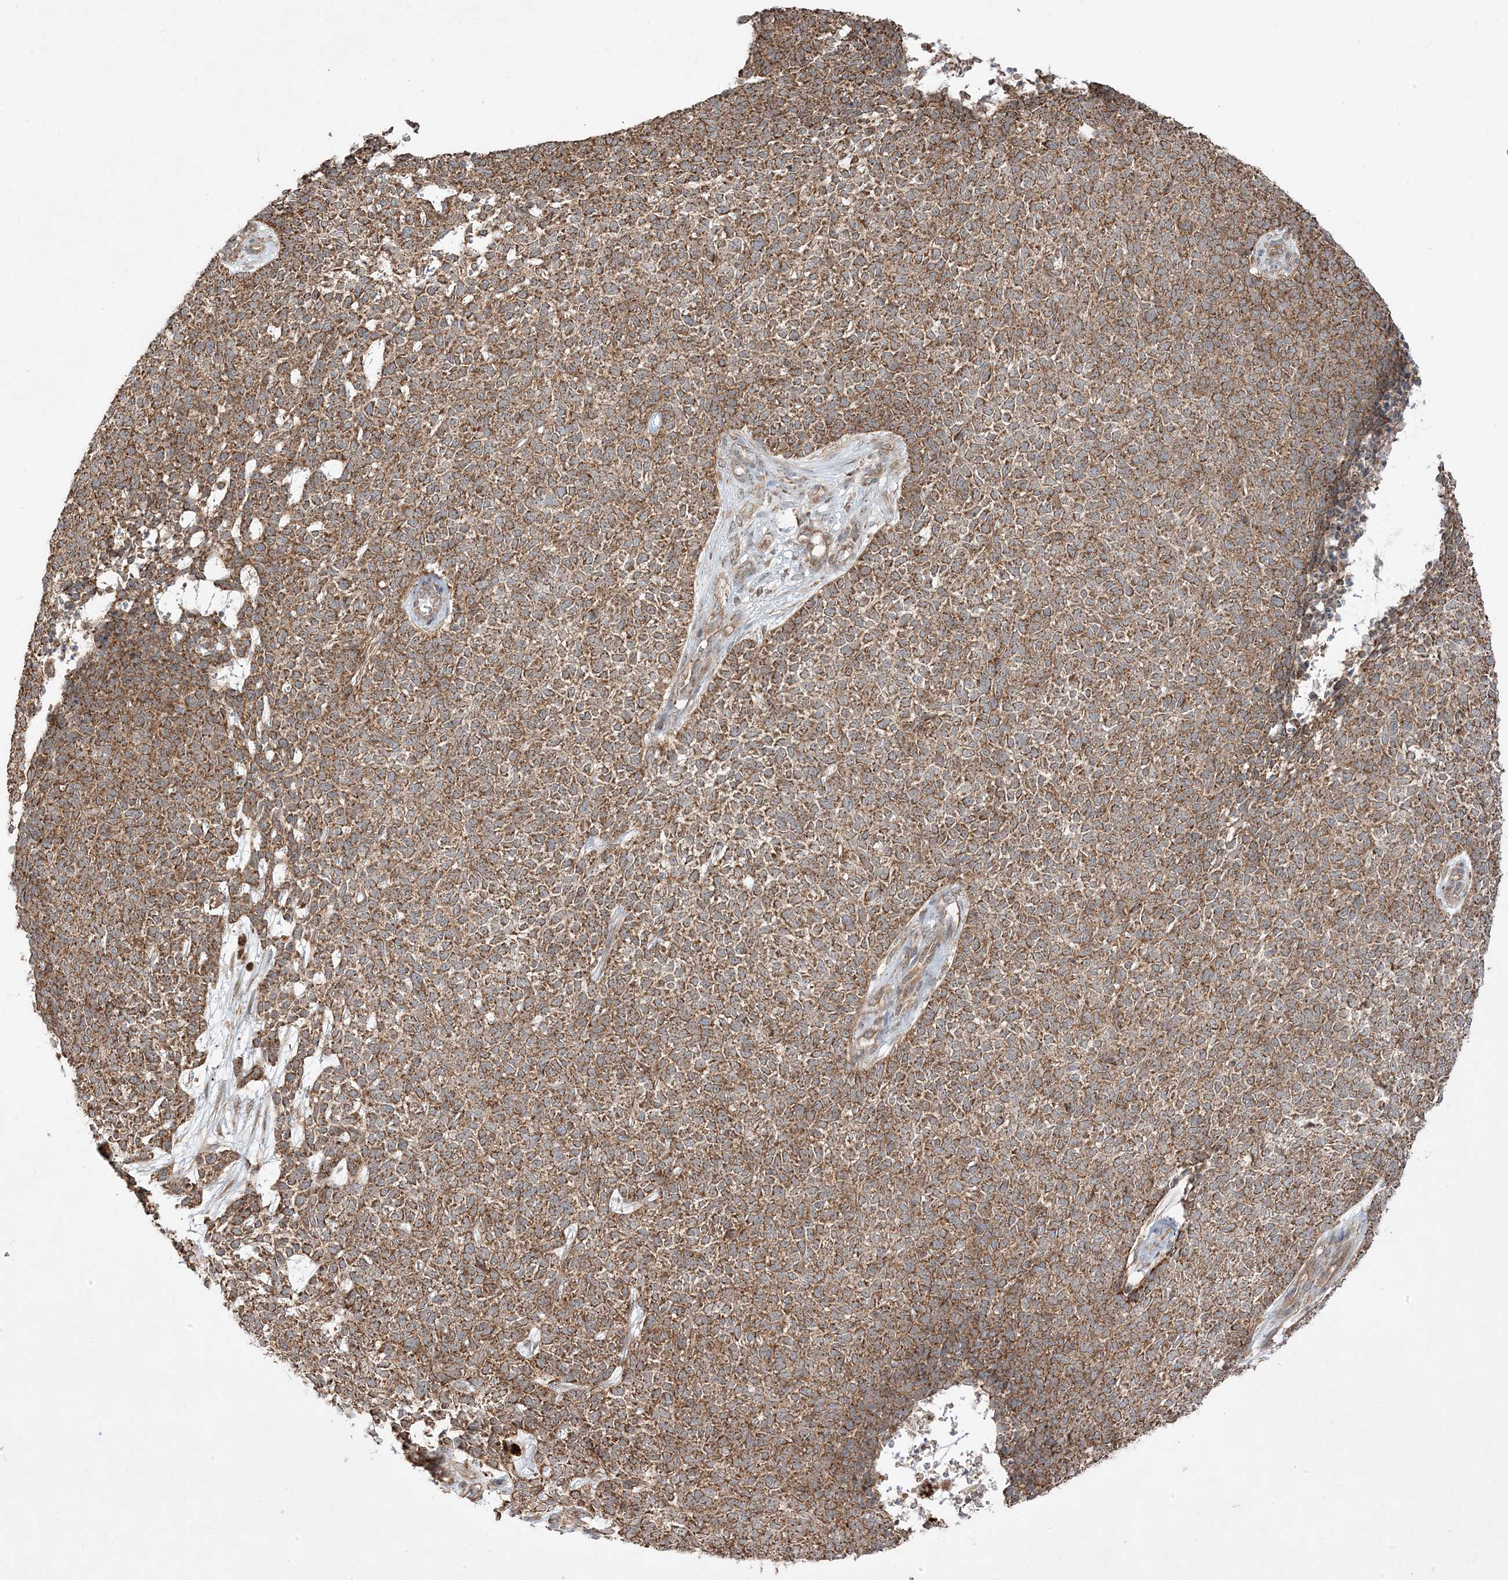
{"staining": {"intensity": "moderate", "quantity": ">75%", "location": "cytoplasmic/membranous"}, "tissue": "skin cancer", "cell_type": "Tumor cells", "image_type": "cancer", "snomed": [{"axis": "morphology", "description": "Basal cell carcinoma"}, {"axis": "topography", "description": "Skin"}], "caption": "This image shows IHC staining of human skin basal cell carcinoma, with medium moderate cytoplasmic/membranous positivity in about >75% of tumor cells.", "gene": "CLUAP1", "patient": {"sex": "female", "age": 84}}